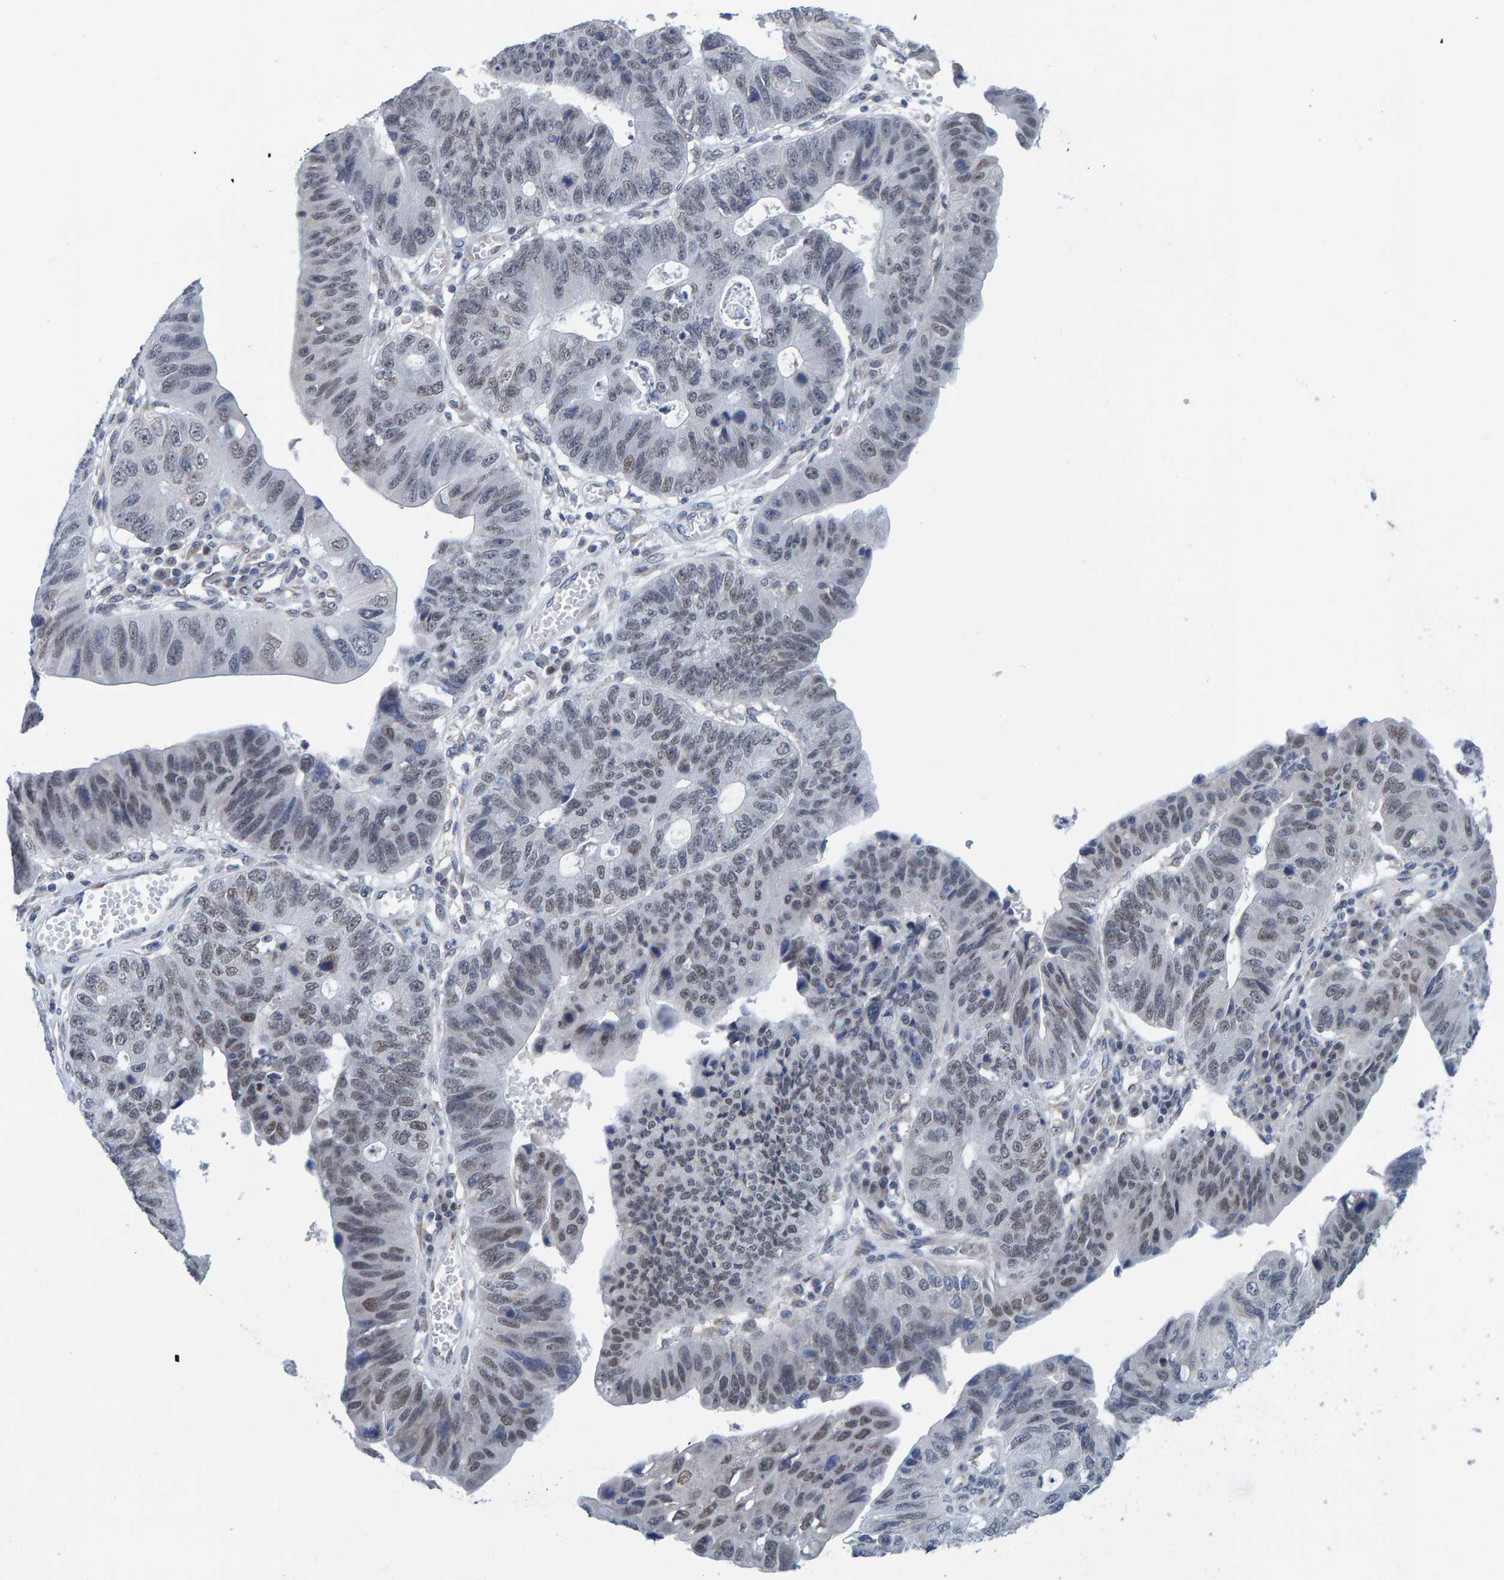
{"staining": {"intensity": "weak", "quantity": "<25%", "location": "nuclear"}, "tissue": "stomach cancer", "cell_type": "Tumor cells", "image_type": "cancer", "snomed": [{"axis": "morphology", "description": "Adenocarcinoma, NOS"}, {"axis": "topography", "description": "Stomach"}], "caption": "IHC of stomach cancer (adenocarcinoma) demonstrates no positivity in tumor cells.", "gene": "SCRN2", "patient": {"sex": "male", "age": 59}}